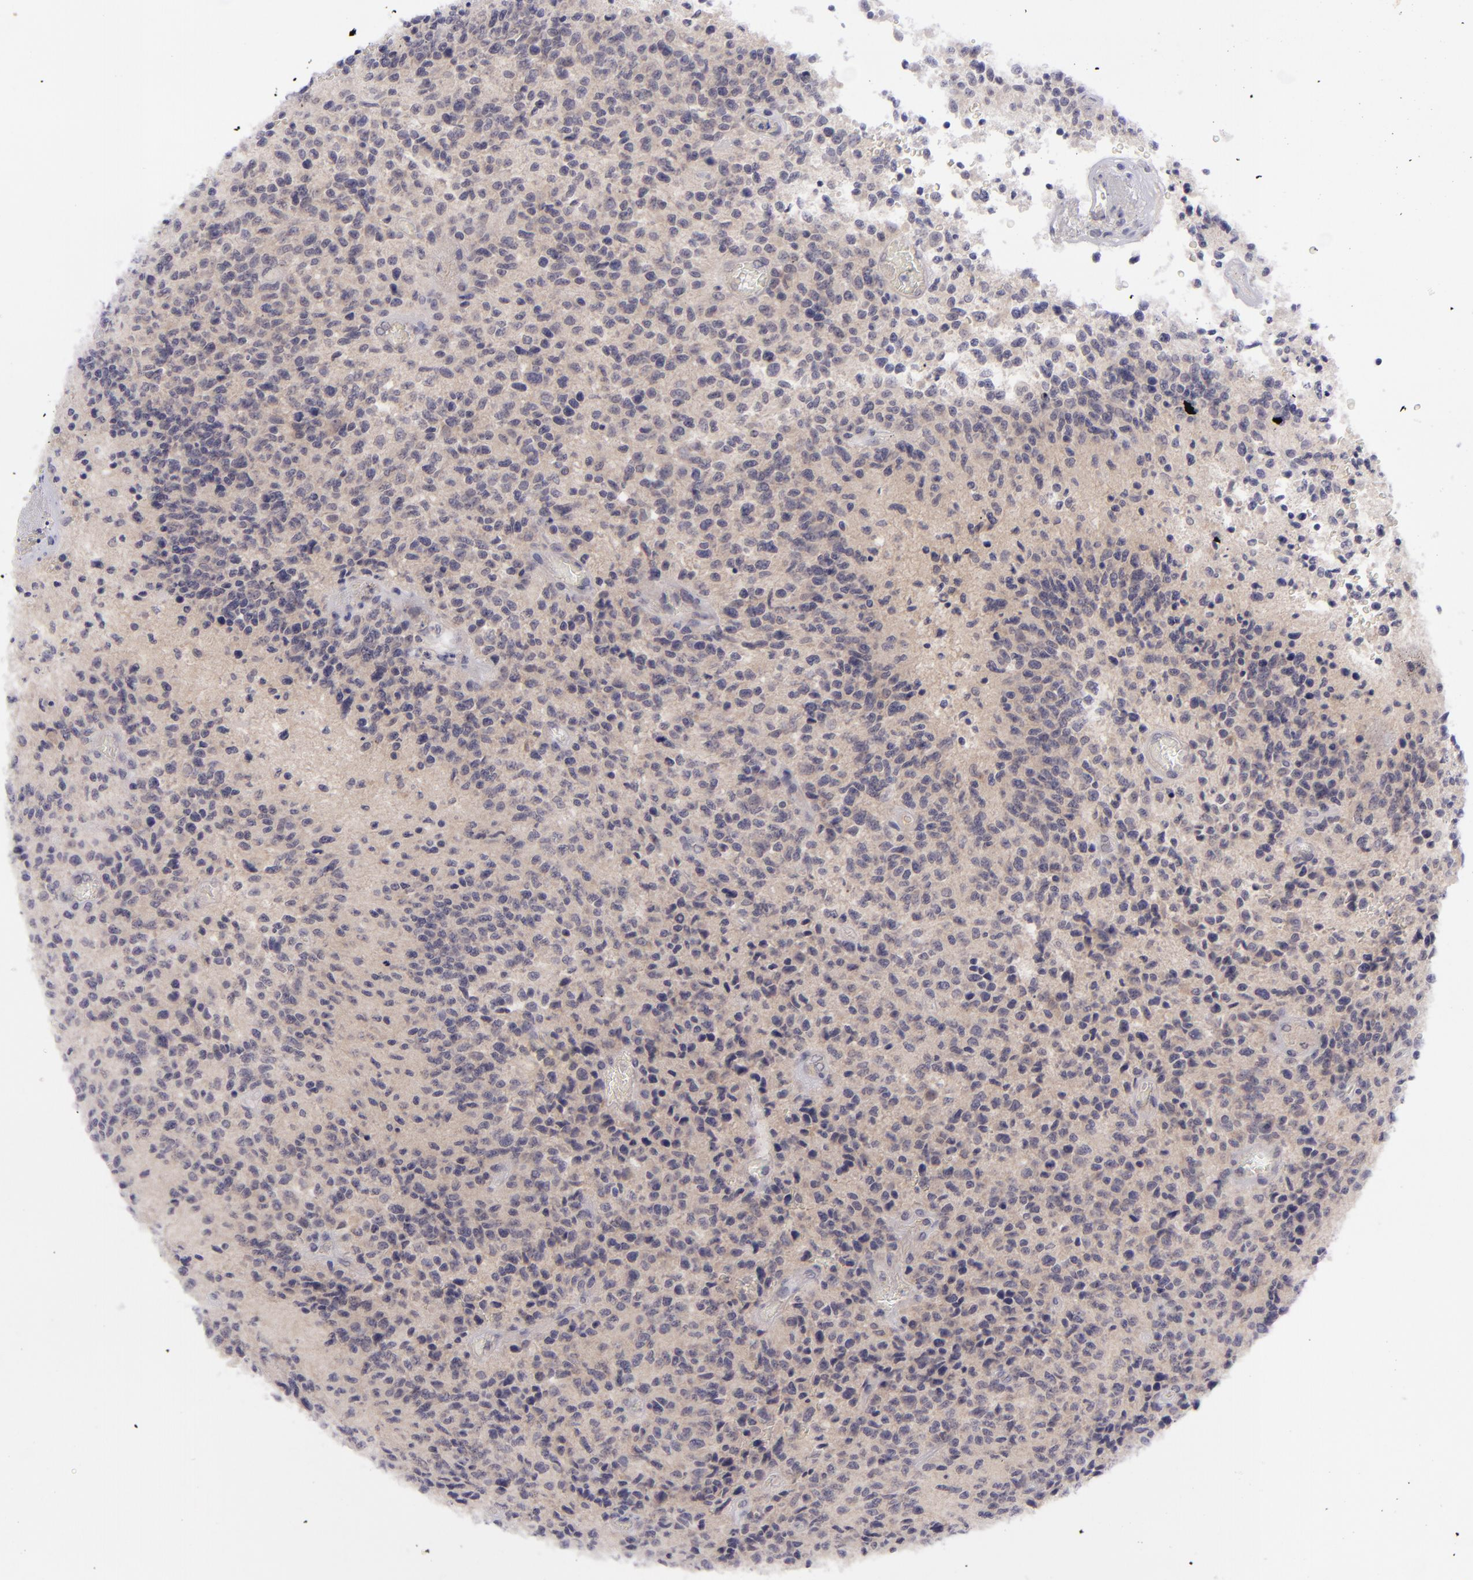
{"staining": {"intensity": "negative", "quantity": "none", "location": "none"}, "tissue": "glioma", "cell_type": "Tumor cells", "image_type": "cancer", "snomed": [{"axis": "morphology", "description": "Glioma, malignant, High grade"}, {"axis": "topography", "description": "Brain"}], "caption": "IHC photomicrograph of neoplastic tissue: glioma stained with DAB (3,3'-diaminobenzidine) displays no significant protein staining in tumor cells. Brightfield microscopy of immunohistochemistry (IHC) stained with DAB (3,3'-diaminobenzidine) (brown) and hematoxylin (blue), captured at high magnification.", "gene": "EVPL", "patient": {"sex": "male", "age": 36}}